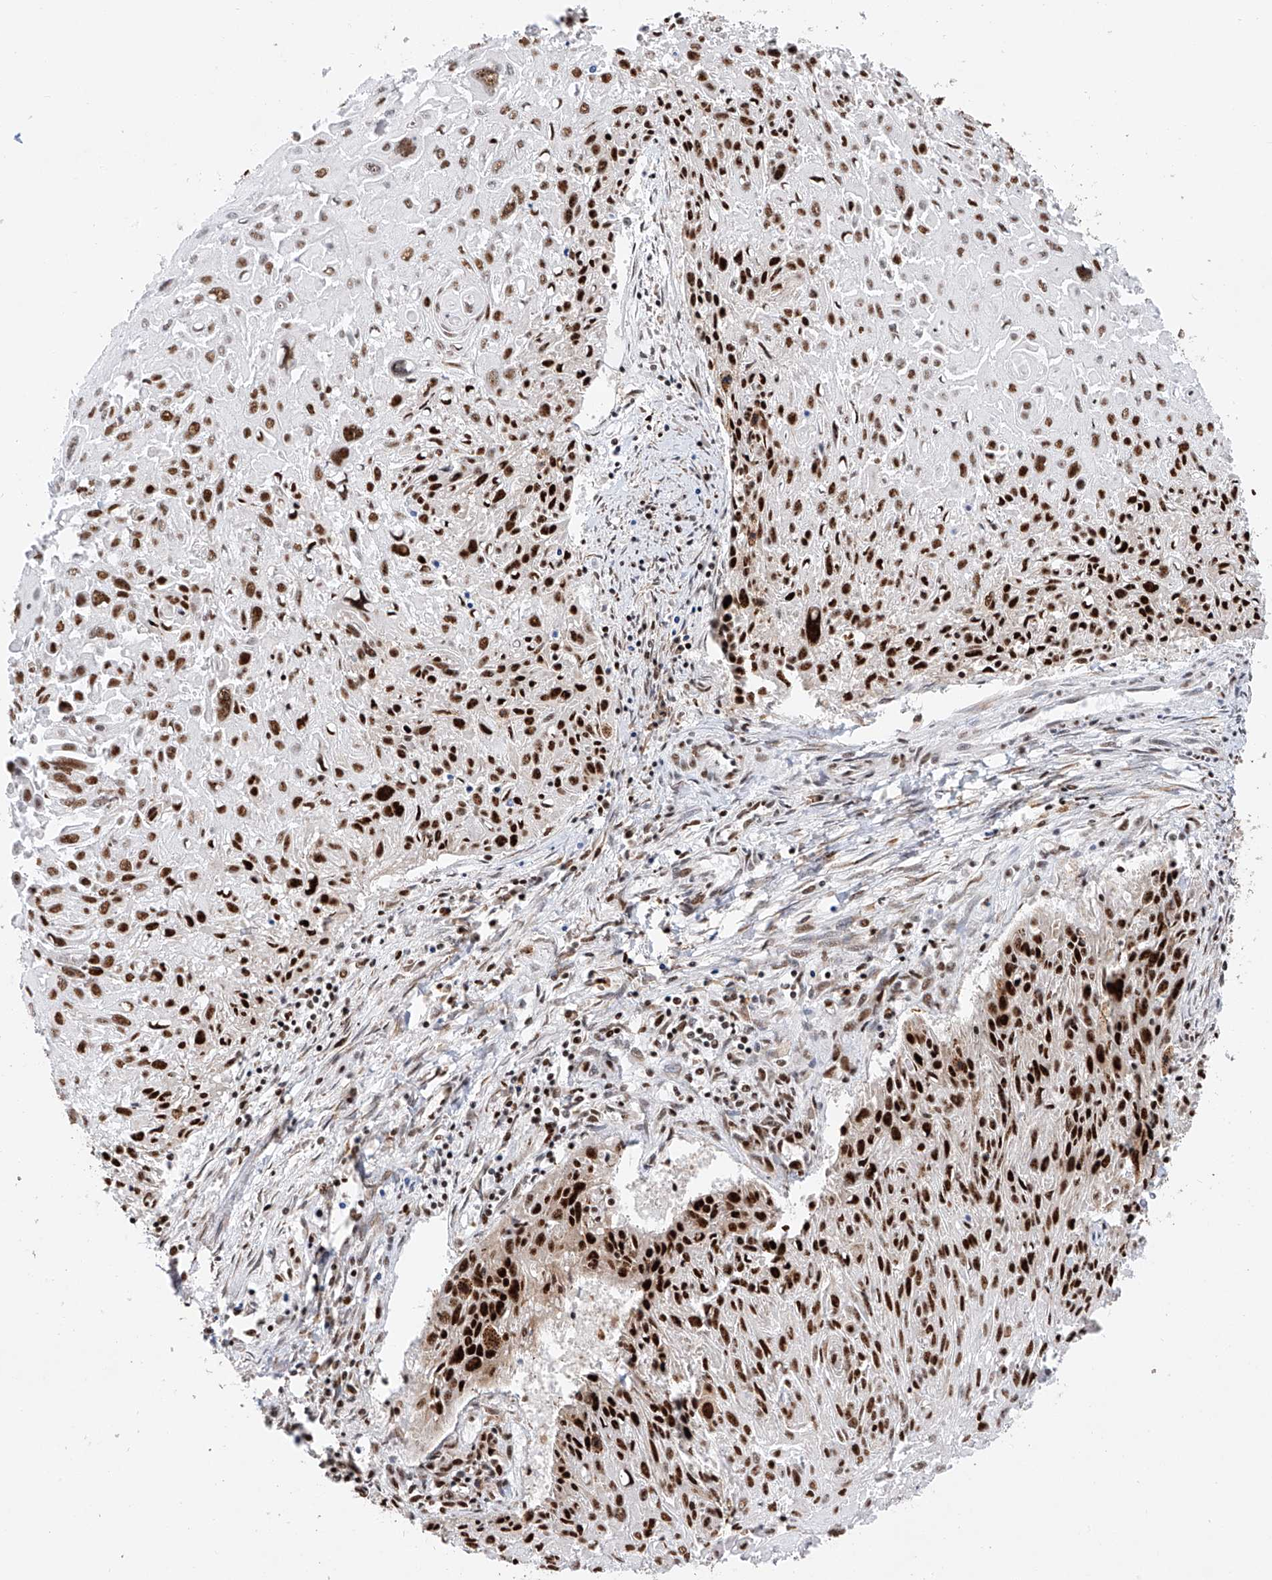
{"staining": {"intensity": "strong", "quantity": ">75%", "location": "nuclear"}, "tissue": "cervical cancer", "cell_type": "Tumor cells", "image_type": "cancer", "snomed": [{"axis": "morphology", "description": "Squamous cell carcinoma, NOS"}, {"axis": "topography", "description": "Cervix"}], "caption": "About >75% of tumor cells in cervical cancer display strong nuclear protein positivity as visualized by brown immunohistochemical staining.", "gene": "SRSF6", "patient": {"sex": "female", "age": 51}}